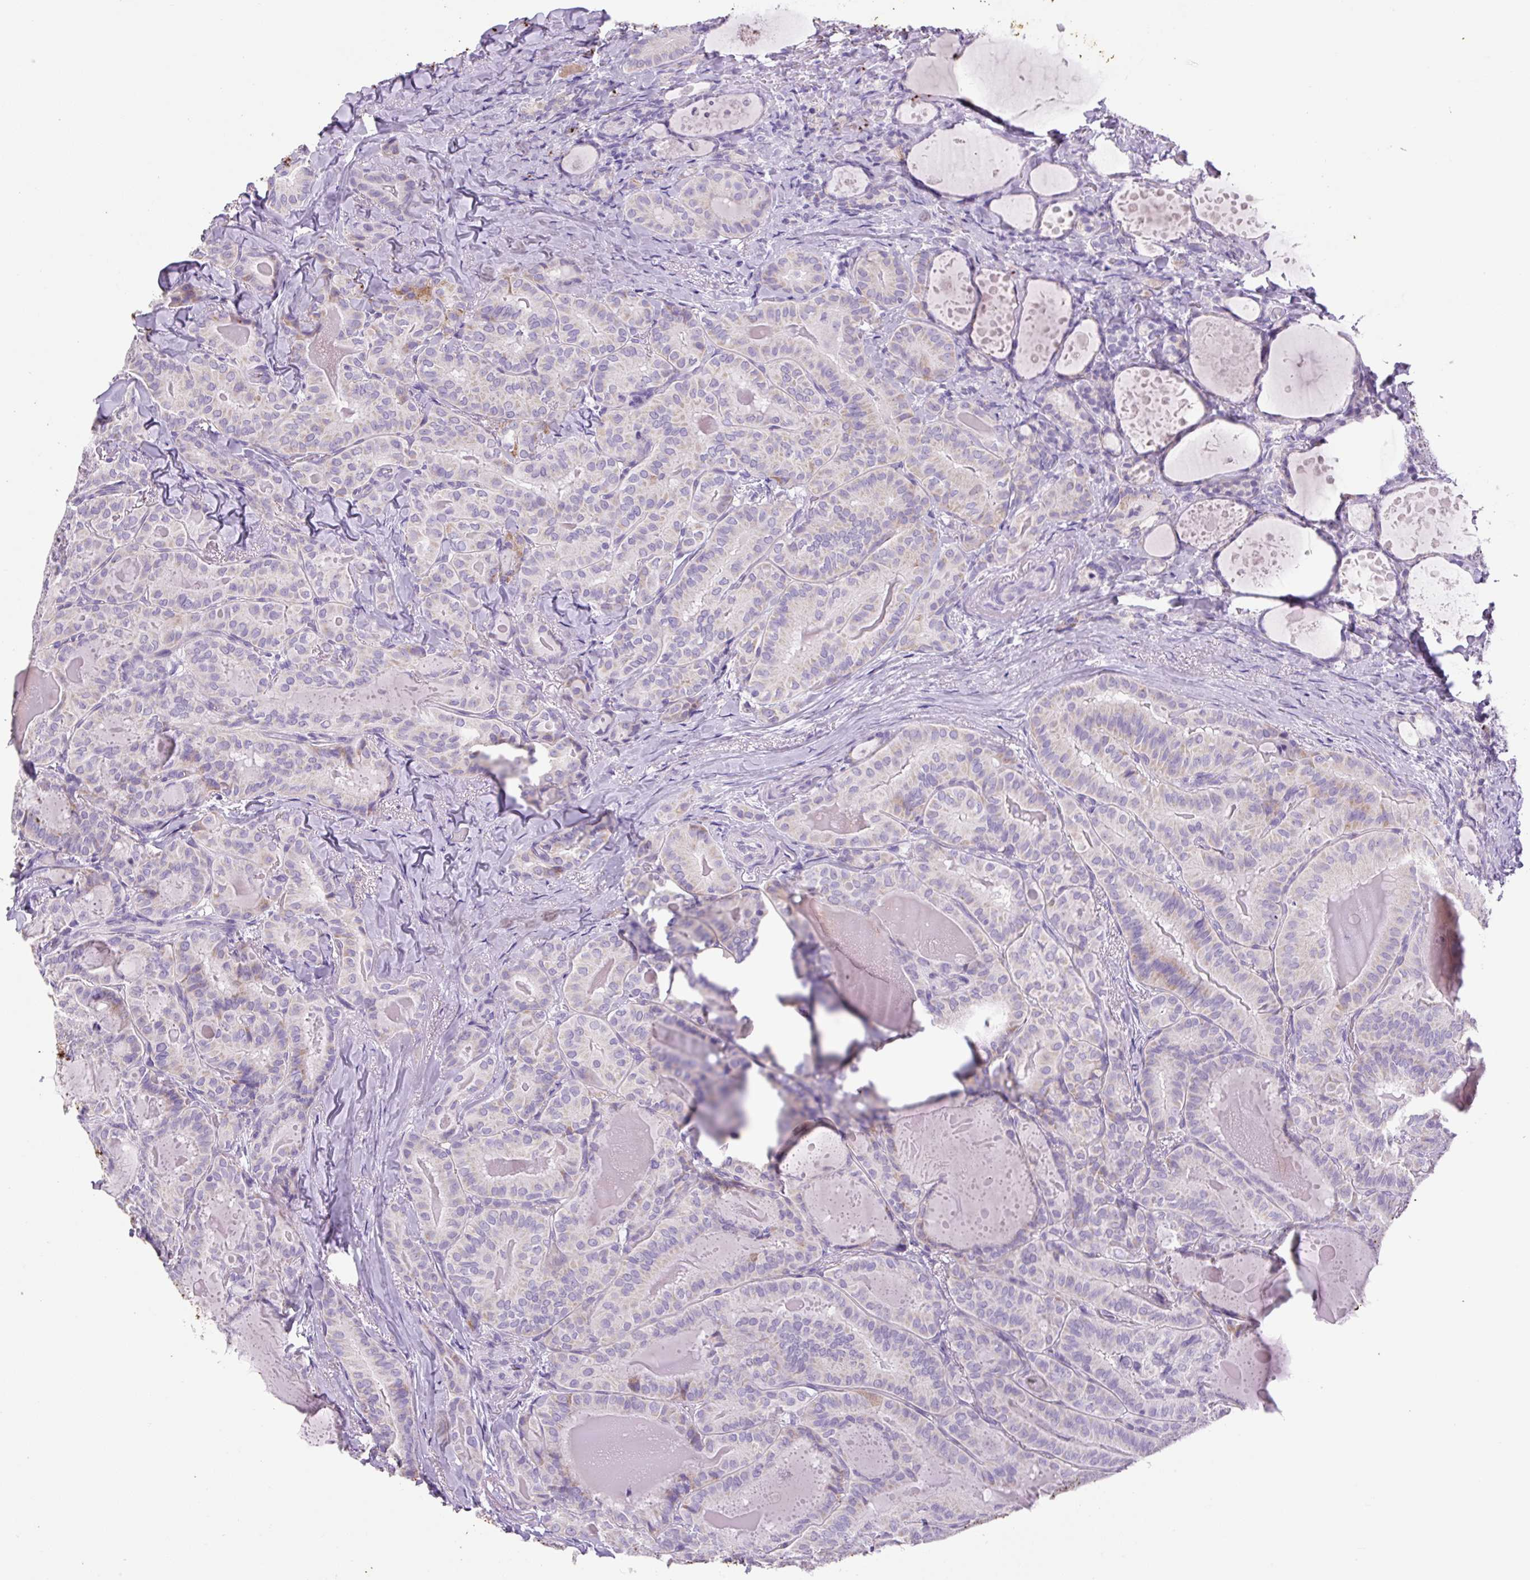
{"staining": {"intensity": "weak", "quantity": "<25%", "location": "cytoplasmic/membranous"}, "tissue": "thyroid cancer", "cell_type": "Tumor cells", "image_type": "cancer", "snomed": [{"axis": "morphology", "description": "Papillary adenocarcinoma, NOS"}, {"axis": "topography", "description": "Thyroid gland"}], "caption": "High magnification brightfield microscopy of thyroid cancer (papillary adenocarcinoma) stained with DAB (brown) and counterstained with hematoxylin (blue): tumor cells show no significant staining. (Brightfield microscopy of DAB immunohistochemistry at high magnification).", "gene": "CHGA", "patient": {"sex": "female", "age": 68}}